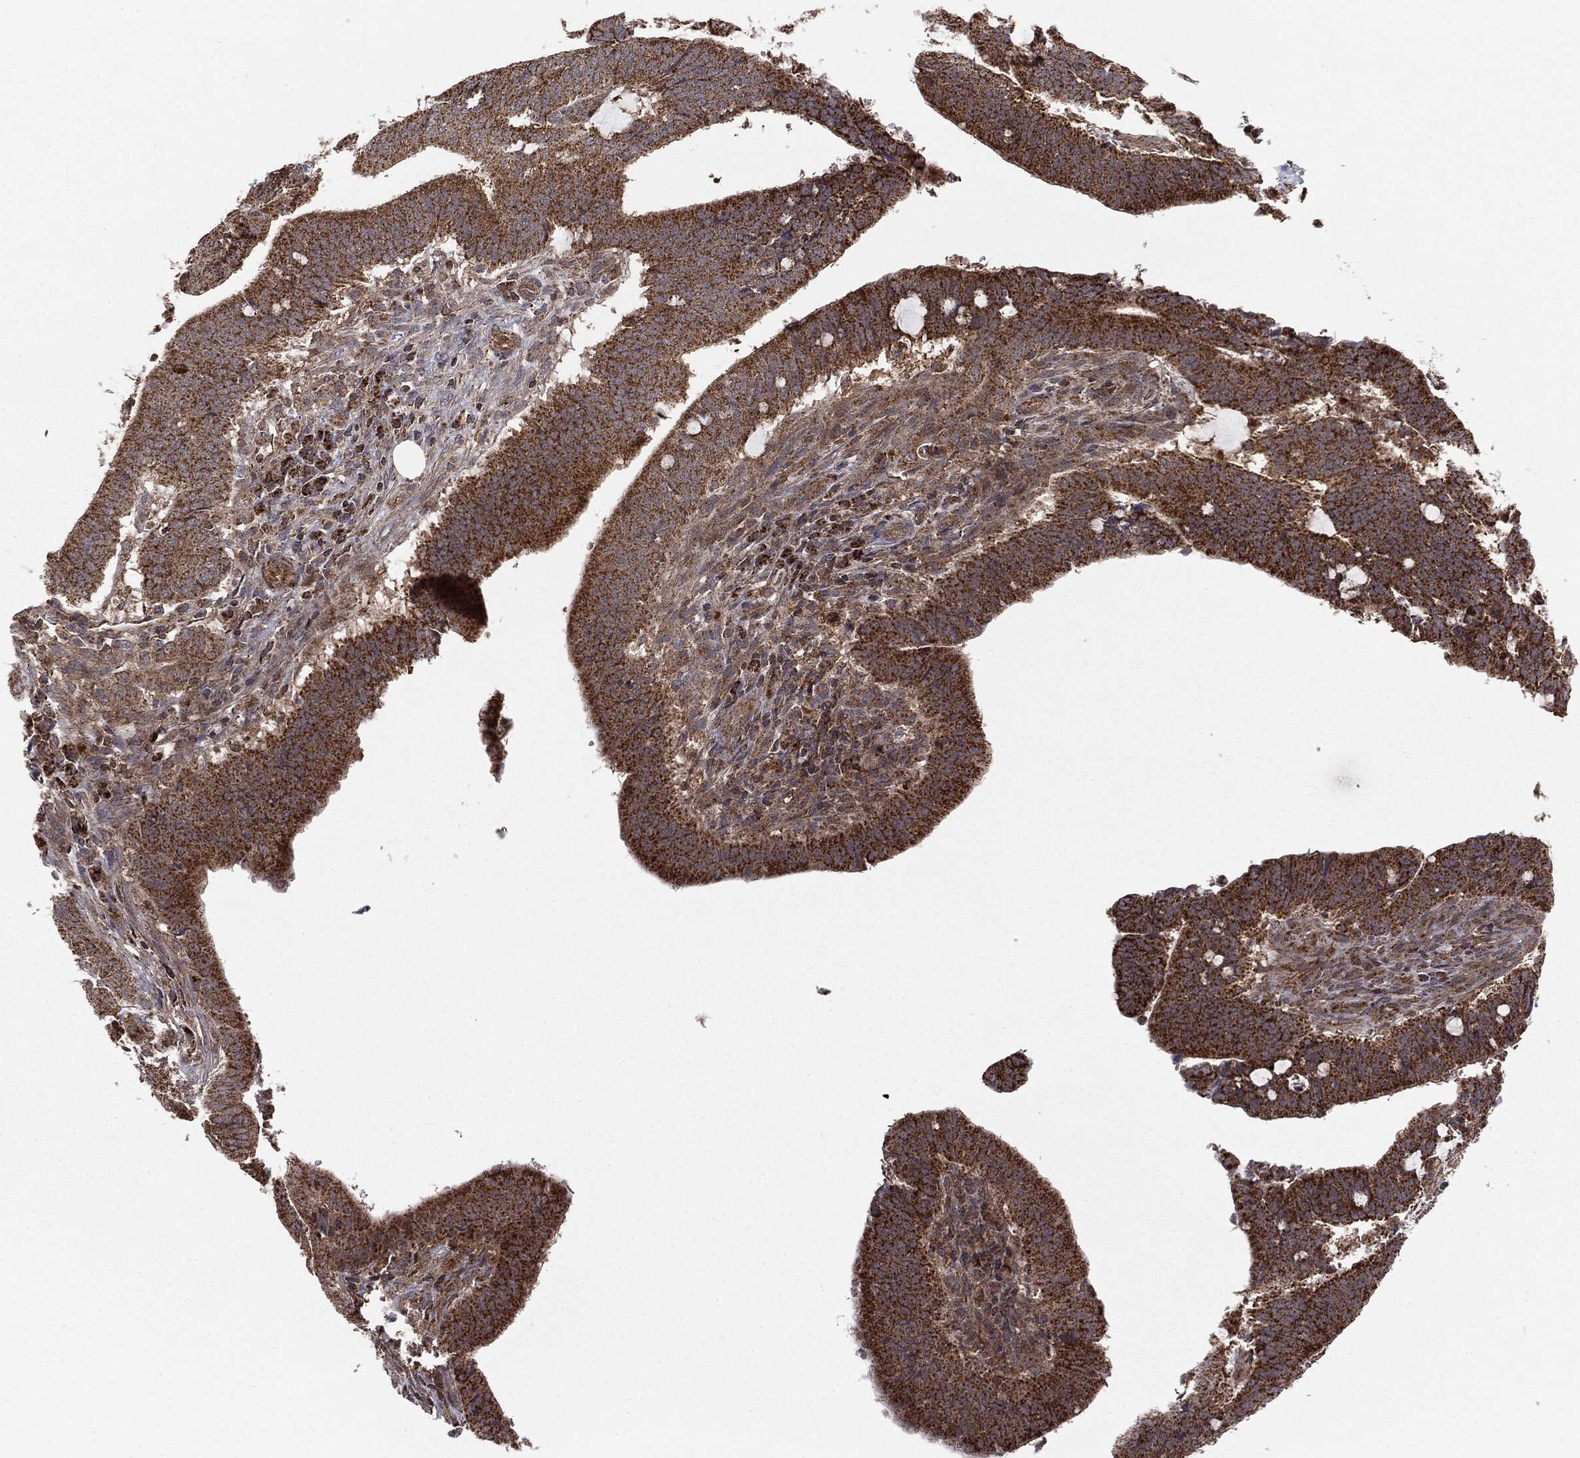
{"staining": {"intensity": "strong", "quantity": ">75%", "location": "cytoplasmic/membranous"}, "tissue": "colorectal cancer", "cell_type": "Tumor cells", "image_type": "cancer", "snomed": [{"axis": "morphology", "description": "Adenocarcinoma, NOS"}, {"axis": "topography", "description": "Colon"}], "caption": "Protein staining reveals strong cytoplasmic/membranous staining in approximately >75% of tumor cells in colorectal adenocarcinoma.", "gene": "MTOR", "patient": {"sex": "female", "age": 43}}